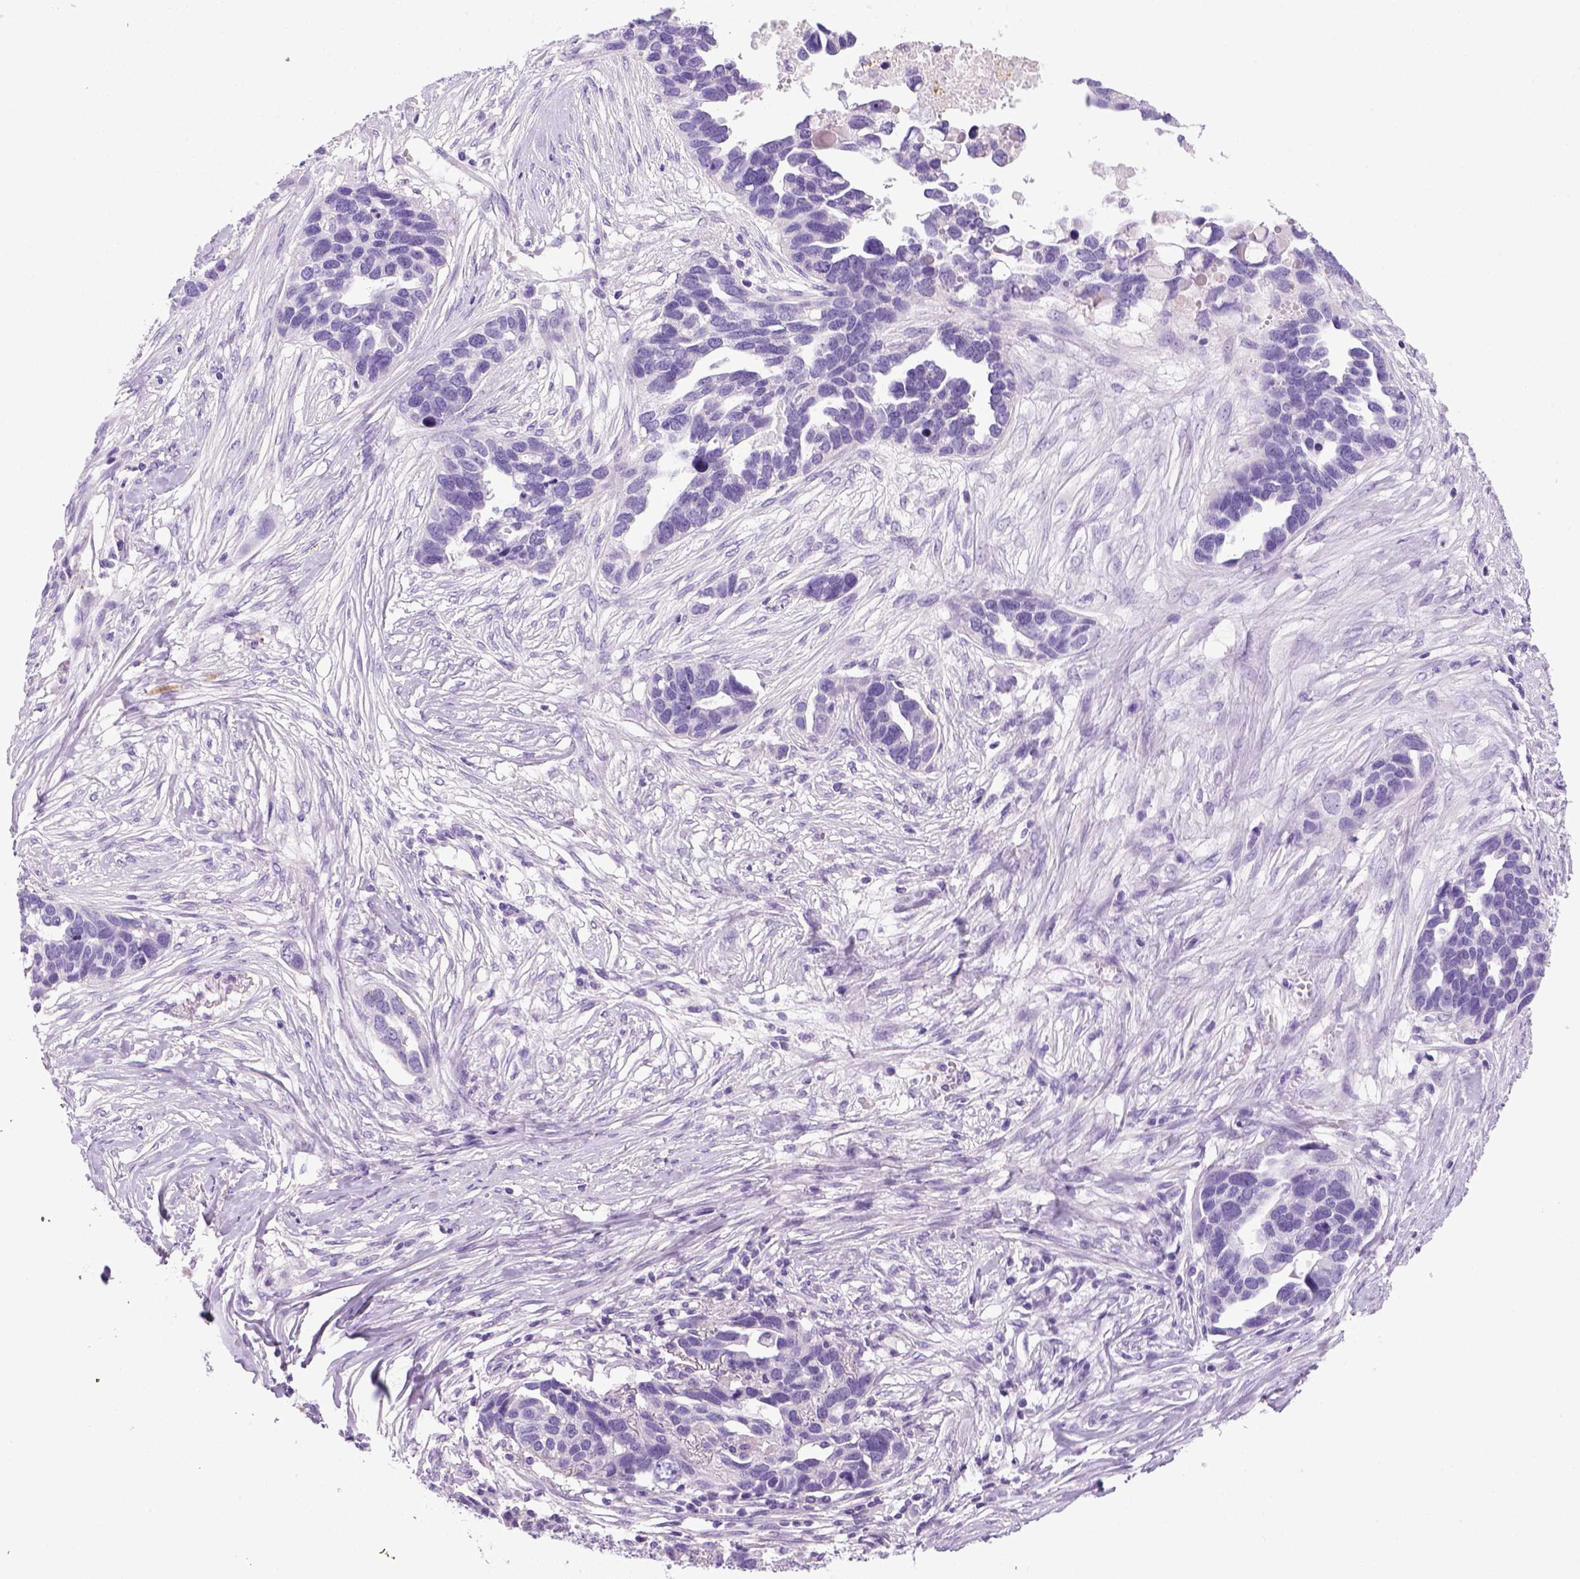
{"staining": {"intensity": "negative", "quantity": "none", "location": "none"}, "tissue": "ovarian cancer", "cell_type": "Tumor cells", "image_type": "cancer", "snomed": [{"axis": "morphology", "description": "Cystadenocarcinoma, serous, NOS"}, {"axis": "topography", "description": "Ovary"}], "caption": "Ovarian cancer stained for a protein using immunohistochemistry (IHC) reveals no positivity tumor cells.", "gene": "KRT71", "patient": {"sex": "female", "age": 54}}